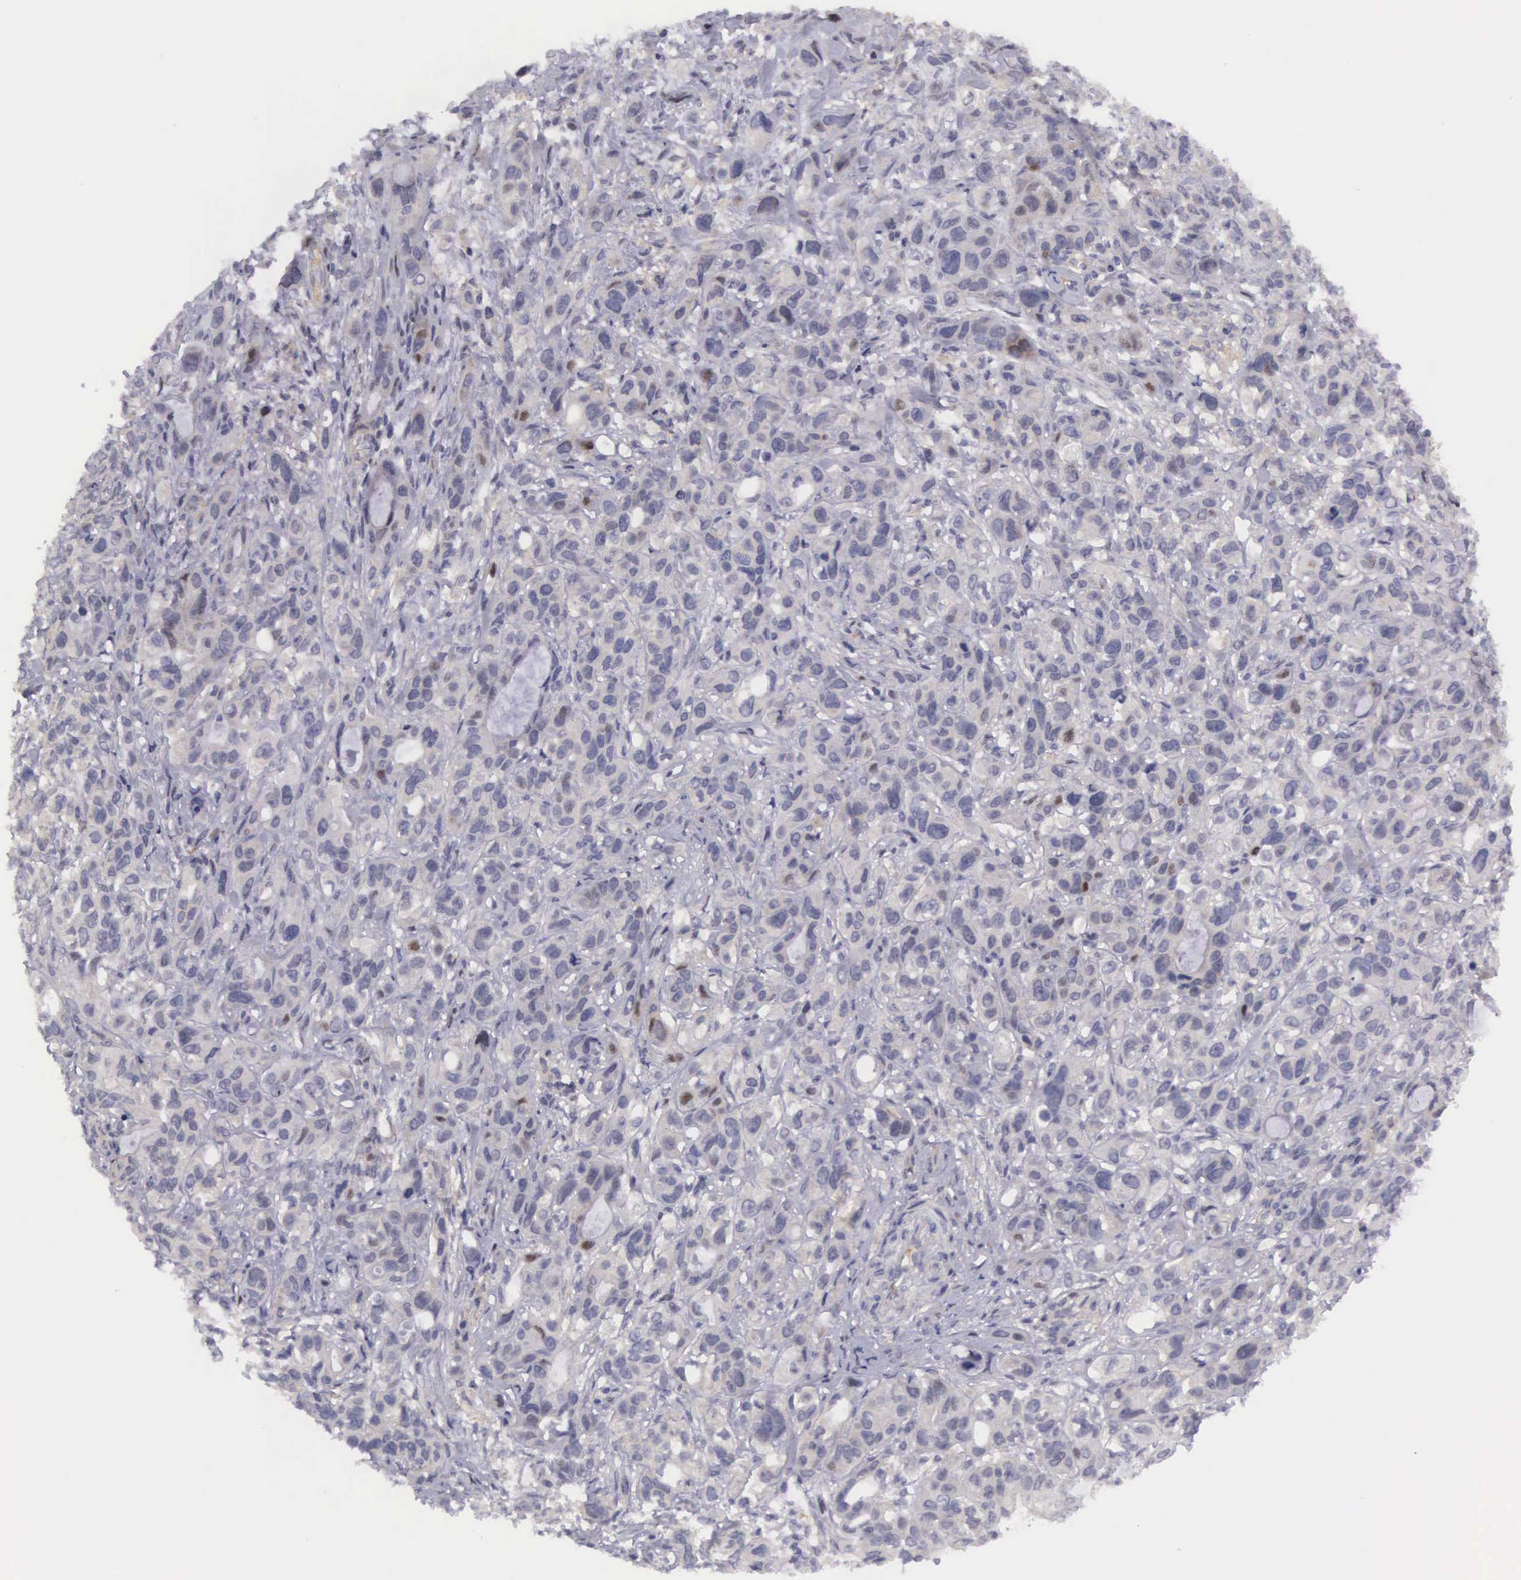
{"staining": {"intensity": "weak", "quantity": "<25%", "location": "cytoplasmic/membranous"}, "tissue": "stomach cancer", "cell_type": "Tumor cells", "image_type": "cancer", "snomed": [{"axis": "morphology", "description": "Adenocarcinoma, NOS"}, {"axis": "topography", "description": "Stomach, upper"}], "caption": "The IHC histopathology image has no significant positivity in tumor cells of adenocarcinoma (stomach) tissue. Nuclei are stained in blue.", "gene": "EMID1", "patient": {"sex": "male", "age": 47}}